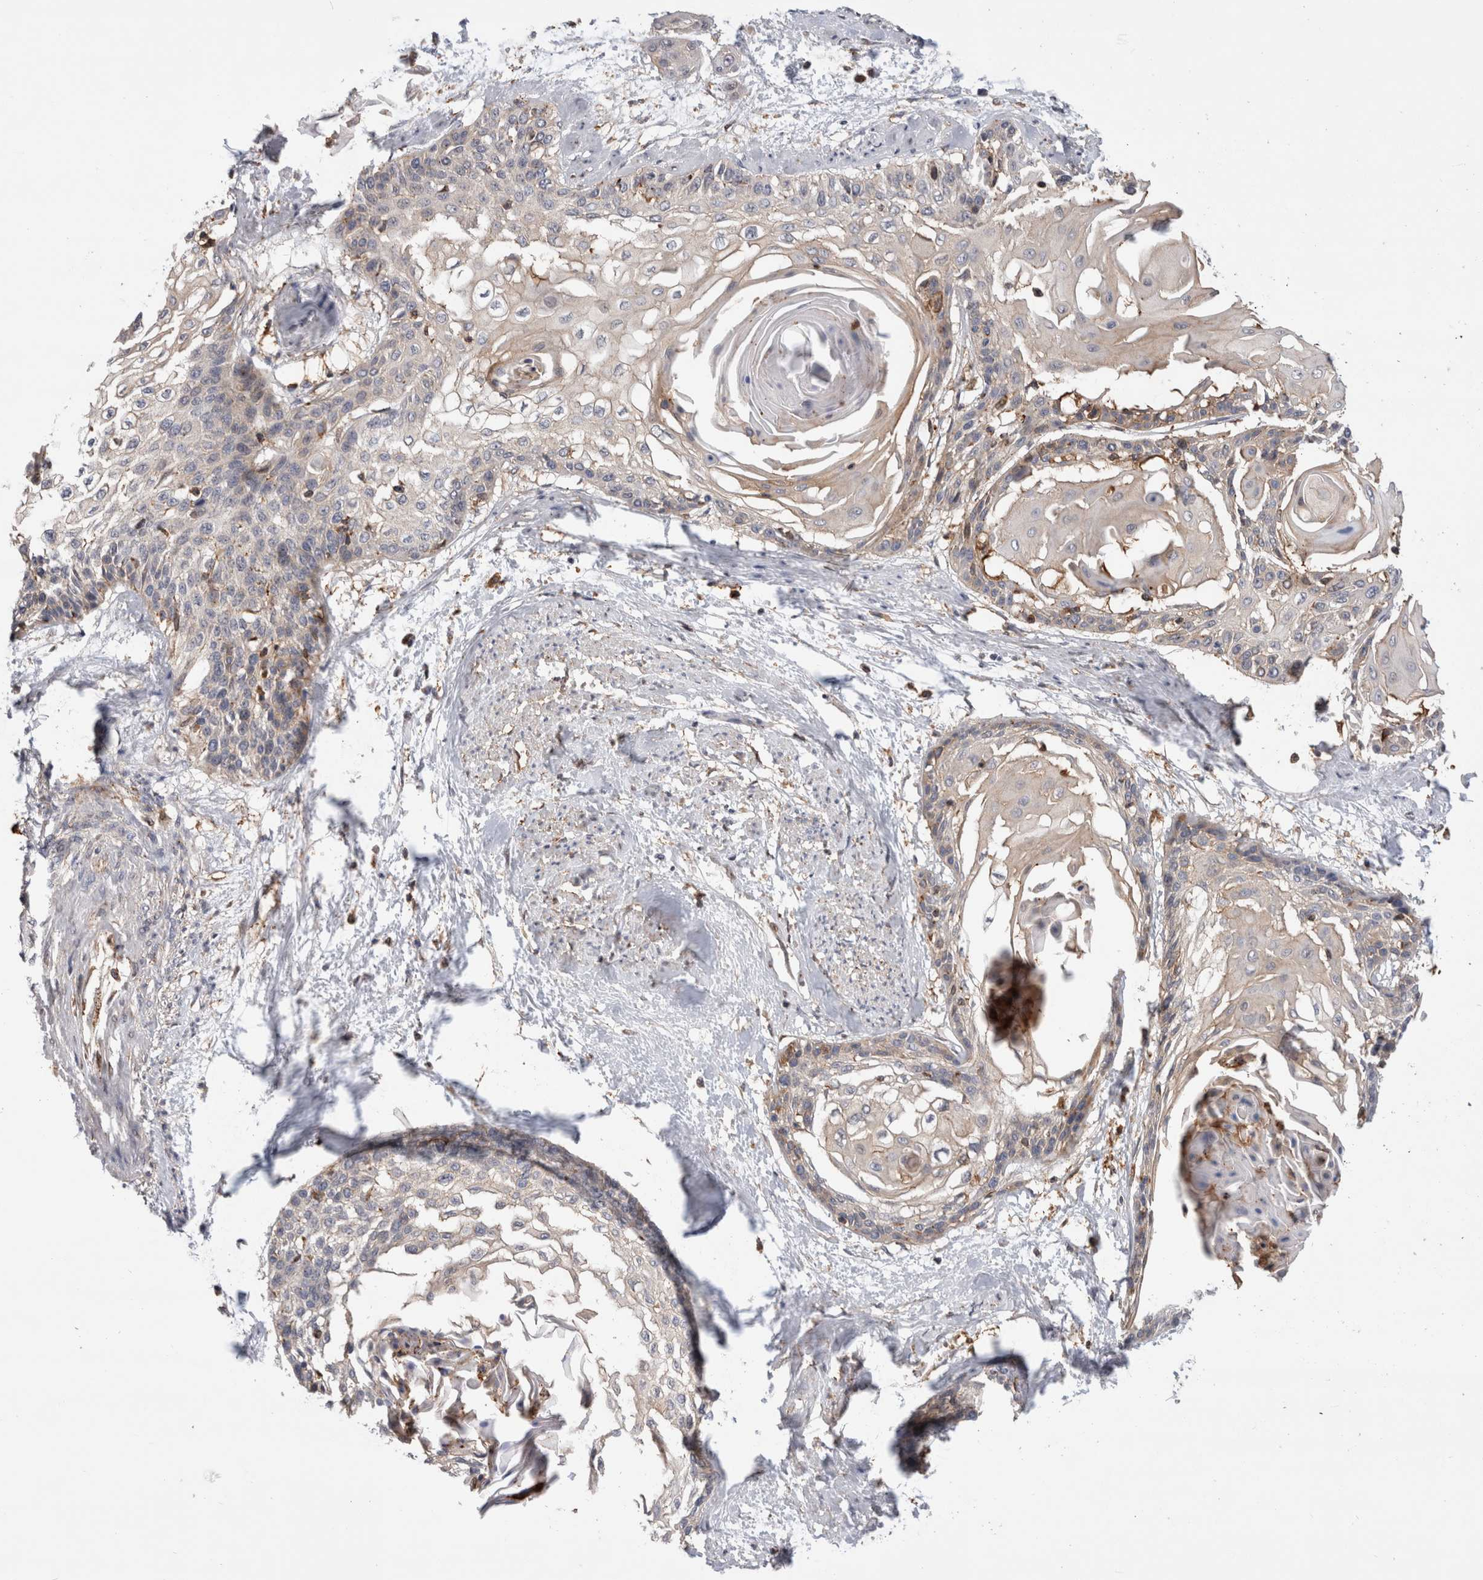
{"staining": {"intensity": "weak", "quantity": "<25%", "location": "cytoplasmic/membranous"}, "tissue": "cervical cancer", "cell_type": "Tumor cells", "image_type": "cancer", "snomed": [{"axis": "morphology", "description": "Squamous cell carcinoma, NOS"}, {"axis": "topography", "description": "Cervix"}], "caption": "IHC image of neoplastic tissue: human cervical cancer stained with DAB exhibits no significant protein positivity in tumor cells.", "gene": "CCDC88B", "patient": {"sex": "female", "age": 57}}